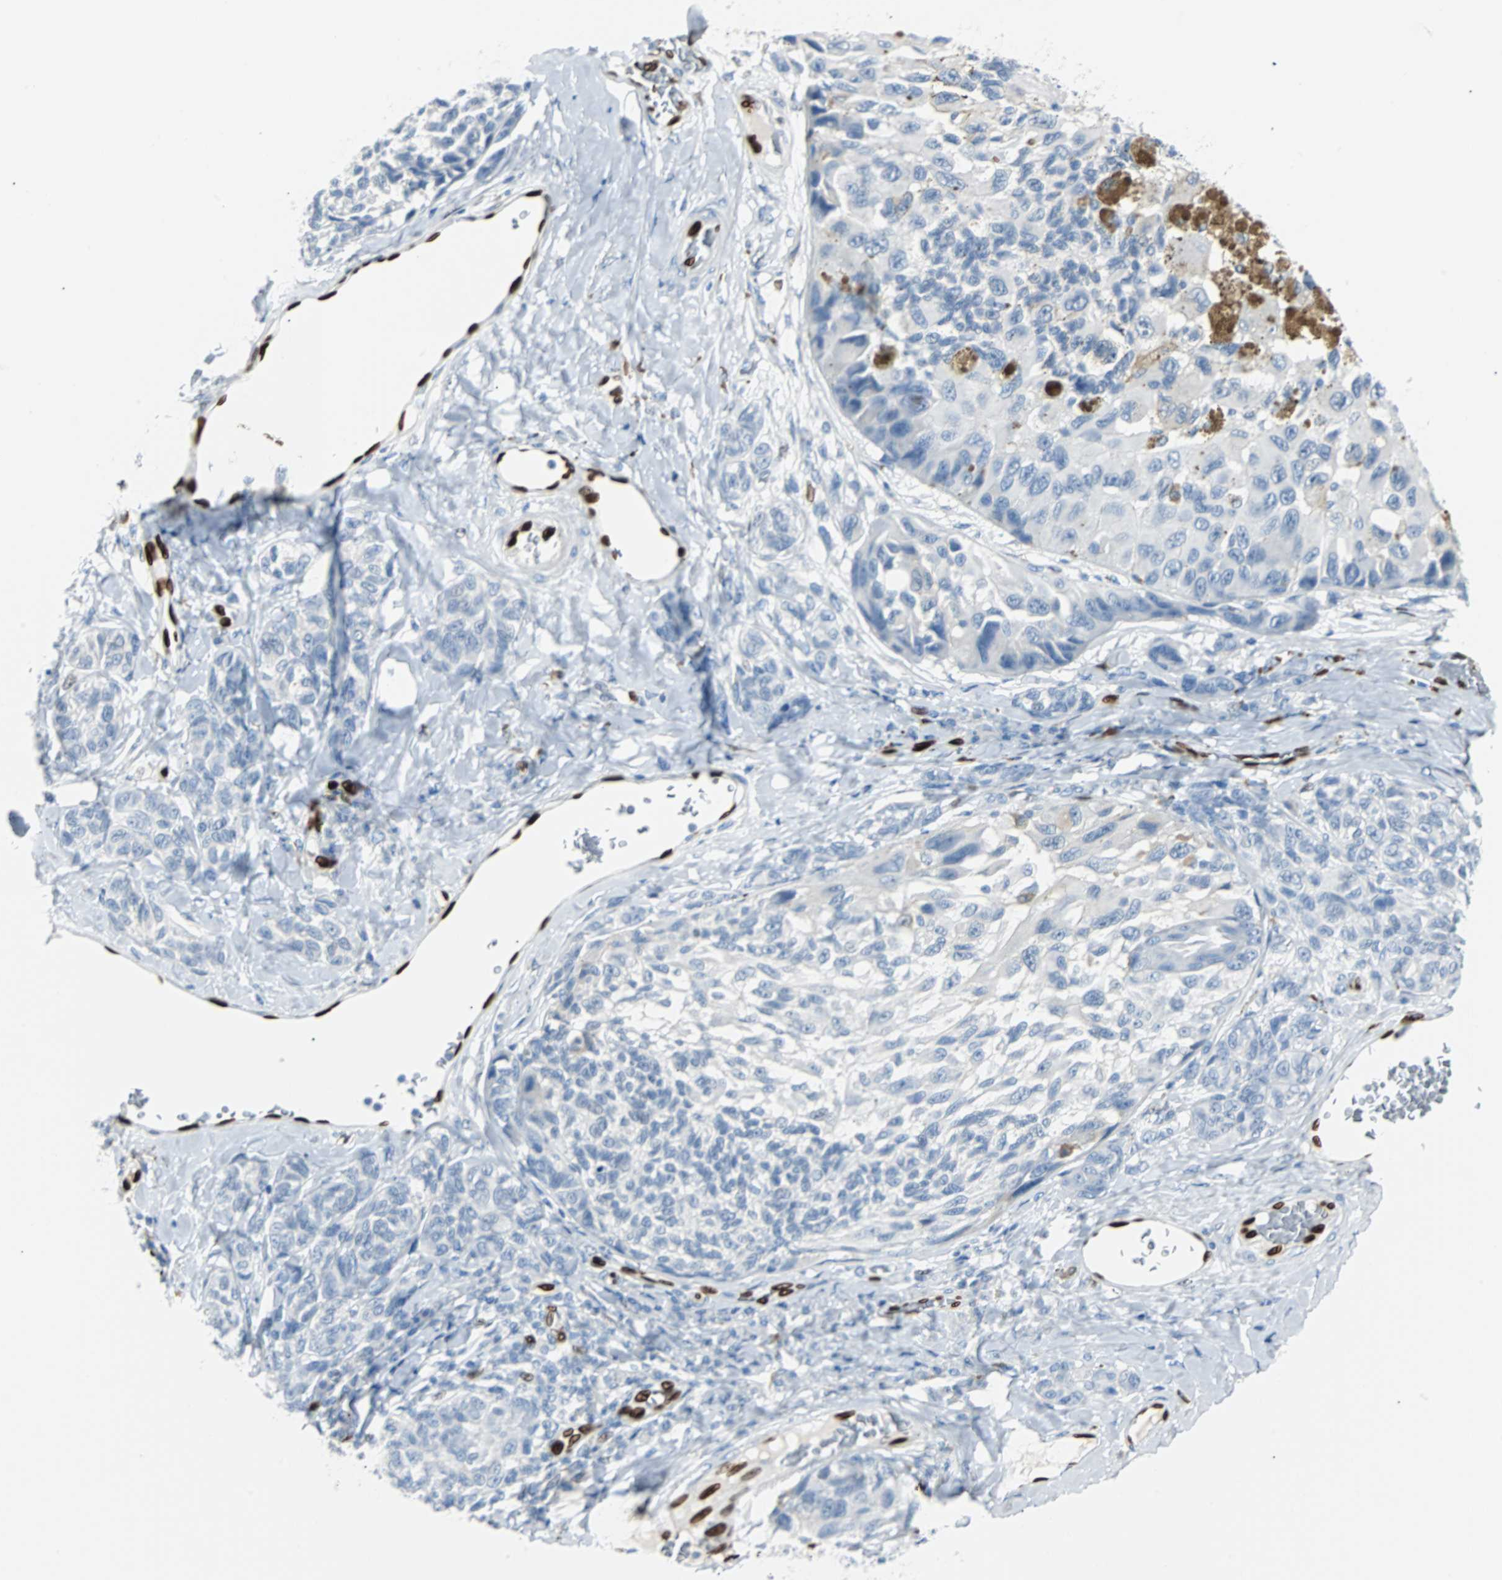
{"staining": {"intensity": "negative", "quantity": "none", "location": "none"}, "tissue": "melanoma", "cell_type": "Tumor cells", "image_type": "cancer", "snomed": [{"axis": "morphology", "description": "Malignant melanoma, NOS"}, {"axis": "topography", "description": "Skin"}], "caption": "This is a histopathology image of immunohistochemistry staining of malignant melanoma, which shows no positivity in tumor cells. (DAB (3,3'-diaminobenzidine) immunohistochemistry (IHC) visualized using brightfield microscopy, high magnification).", "gene": "IL33", "patient": {"sex": "female", "age": 73}}